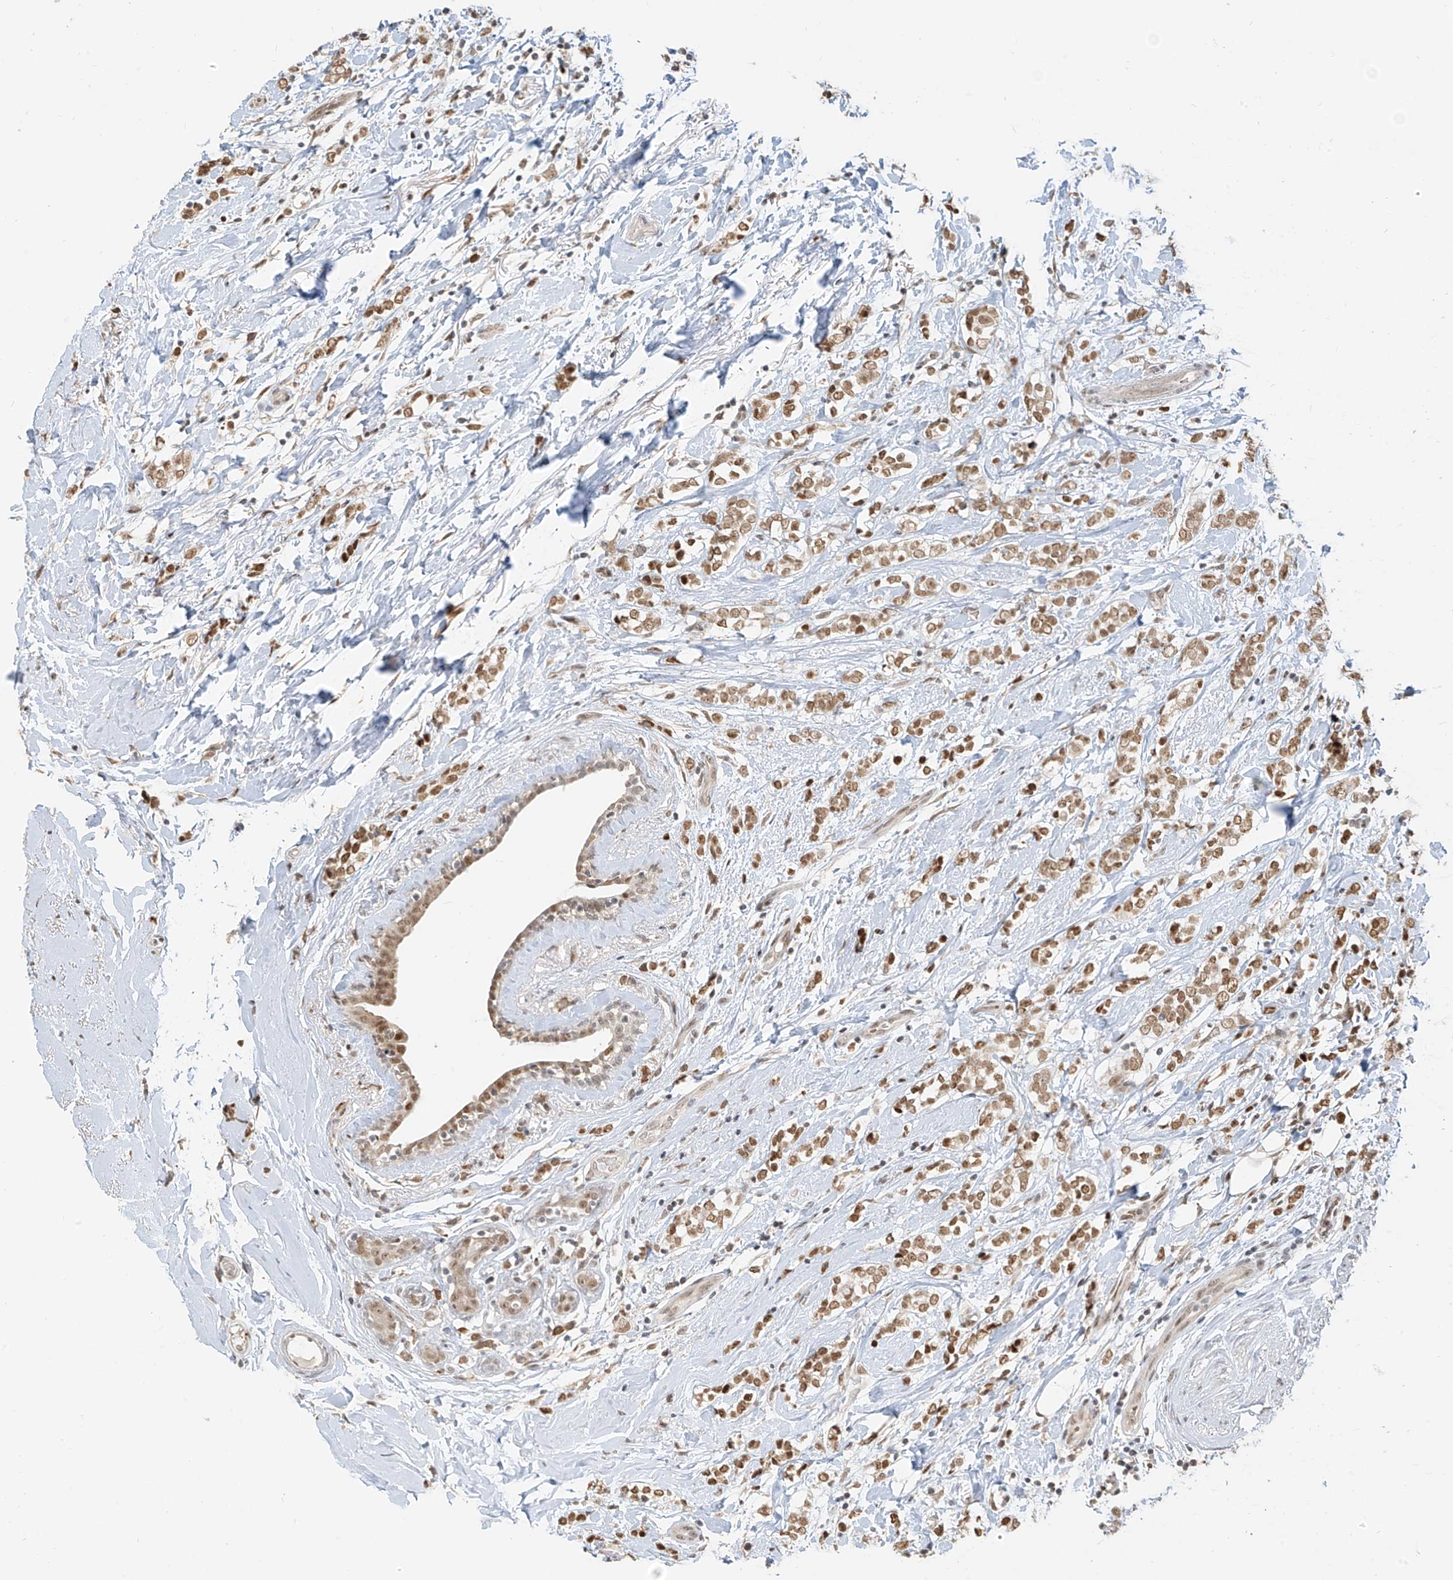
{"staining": {"intensity": "moderate", "quantity": ">75%", "location": "nuclear"}, "tissue": "breast cancer", "cell_type": "Tumor cells", "image_type": "cancer", "snomed": [{"axis": "morphology", "description": "Normal tissue, NOS"}, {"axis": "morphology", "description": "Lobular carcinoma"}, {"axis": "topography", "description": "Breast"}], "caption": "IHC (DAB (3,3'-diaminobenzidine)) staining of breast cancer (lobular carcinoma) shows moderate nuclear protein expression in approximately >75% of tumor cells.", "gene": "ZMYM2", "patient": {"sex": "female", "age": 47}}